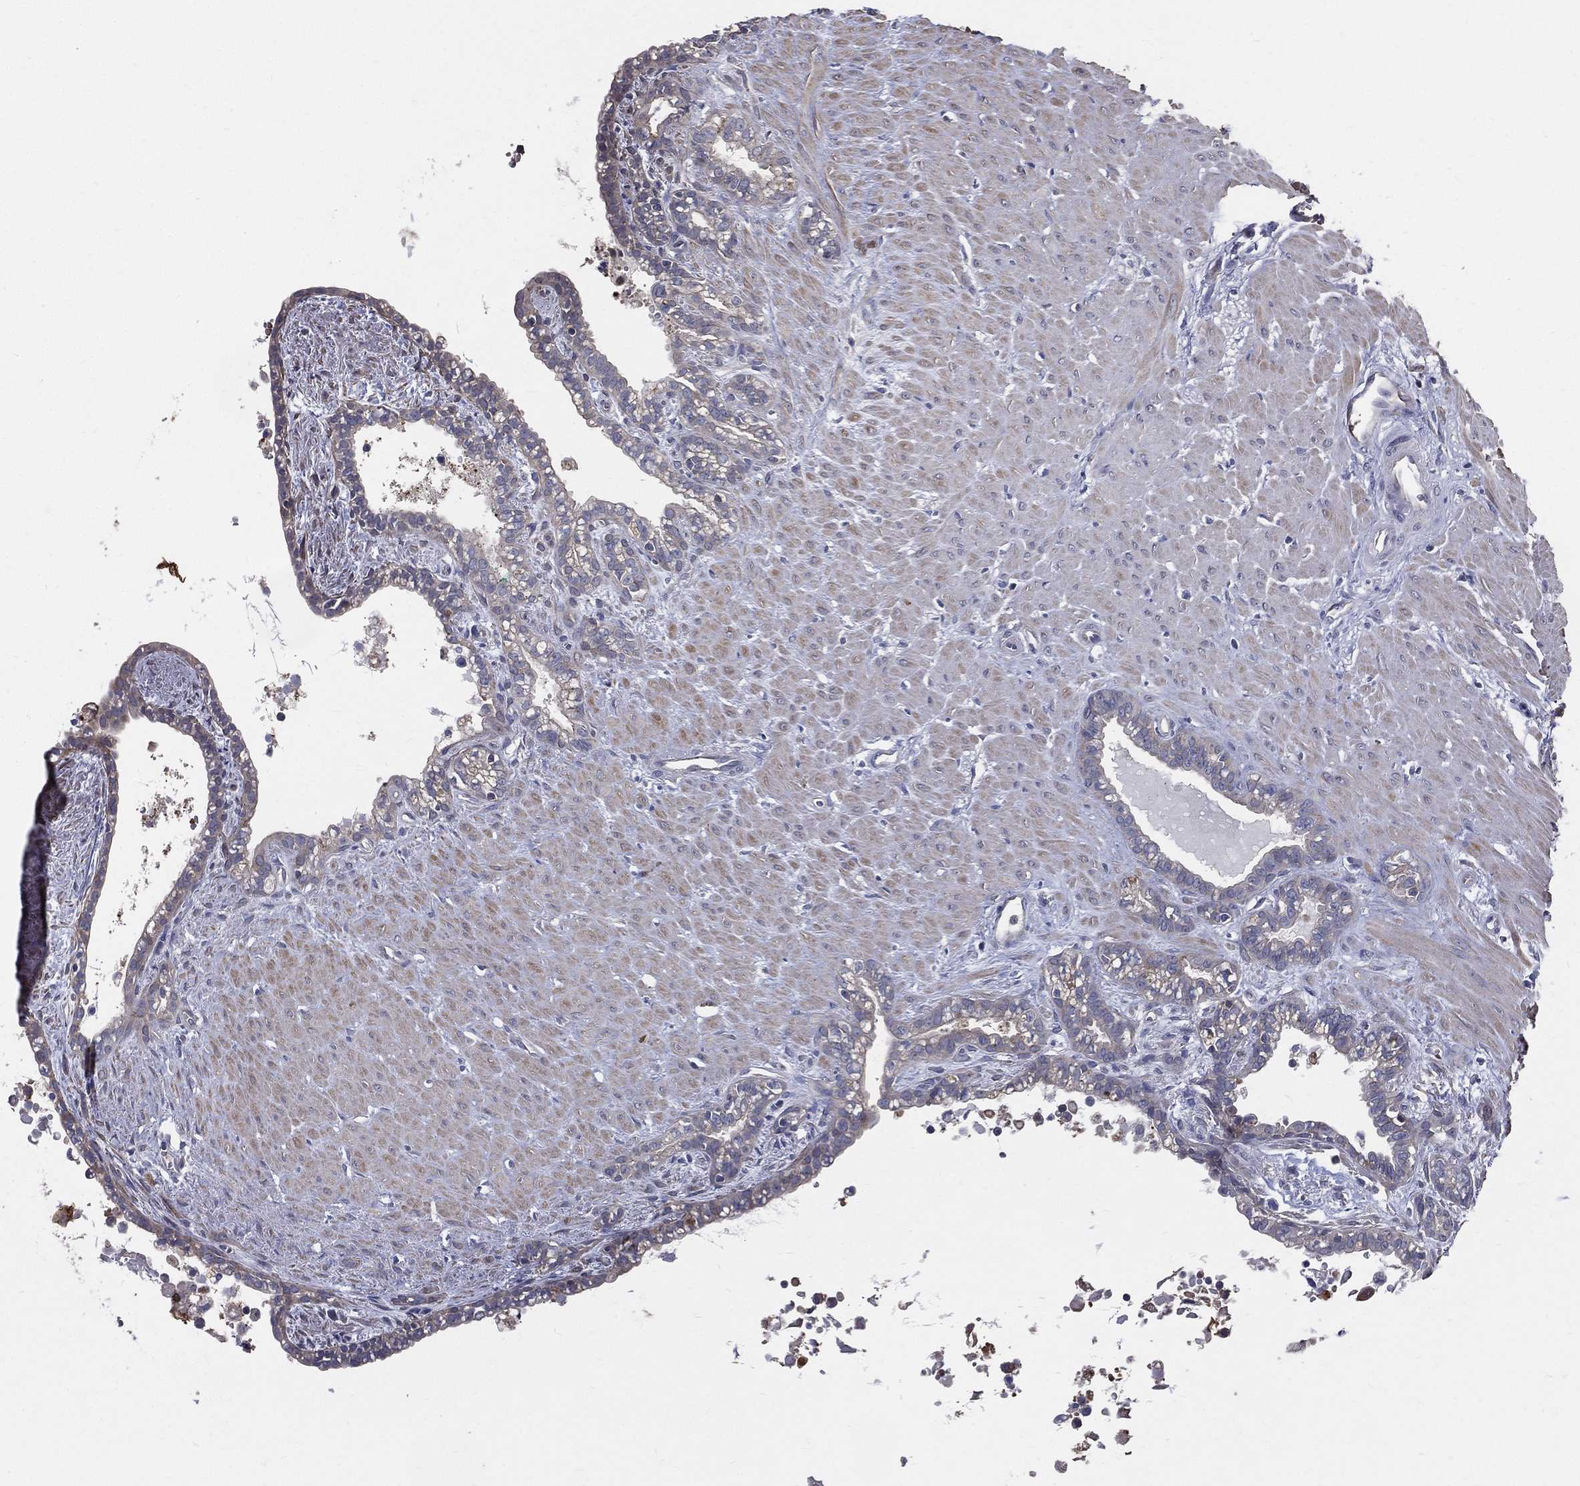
{"staining": {"intensity": "negative", "quantity": "none", "location": "none"}, "tissue": "seminal vesicle", "cell_type": "Glandular cells", "image_type": "normal", "snomed": [{"axis": "morphology", "description": "Normal tissue, NOS"}, {"axis": "morphology", "description": "Urothelial carcinoma, NOS"}, {"axis": "topography", "description": "Urinary bladder"}, {"axis": "topography", "description": "Seminal veicle"}], "caption": "Protein analysis of normal seminal vesicle reveals no significant expression in glandular cells.", "gene": "SERPINB2", "patient": {"sex": "male", "age": 76}}